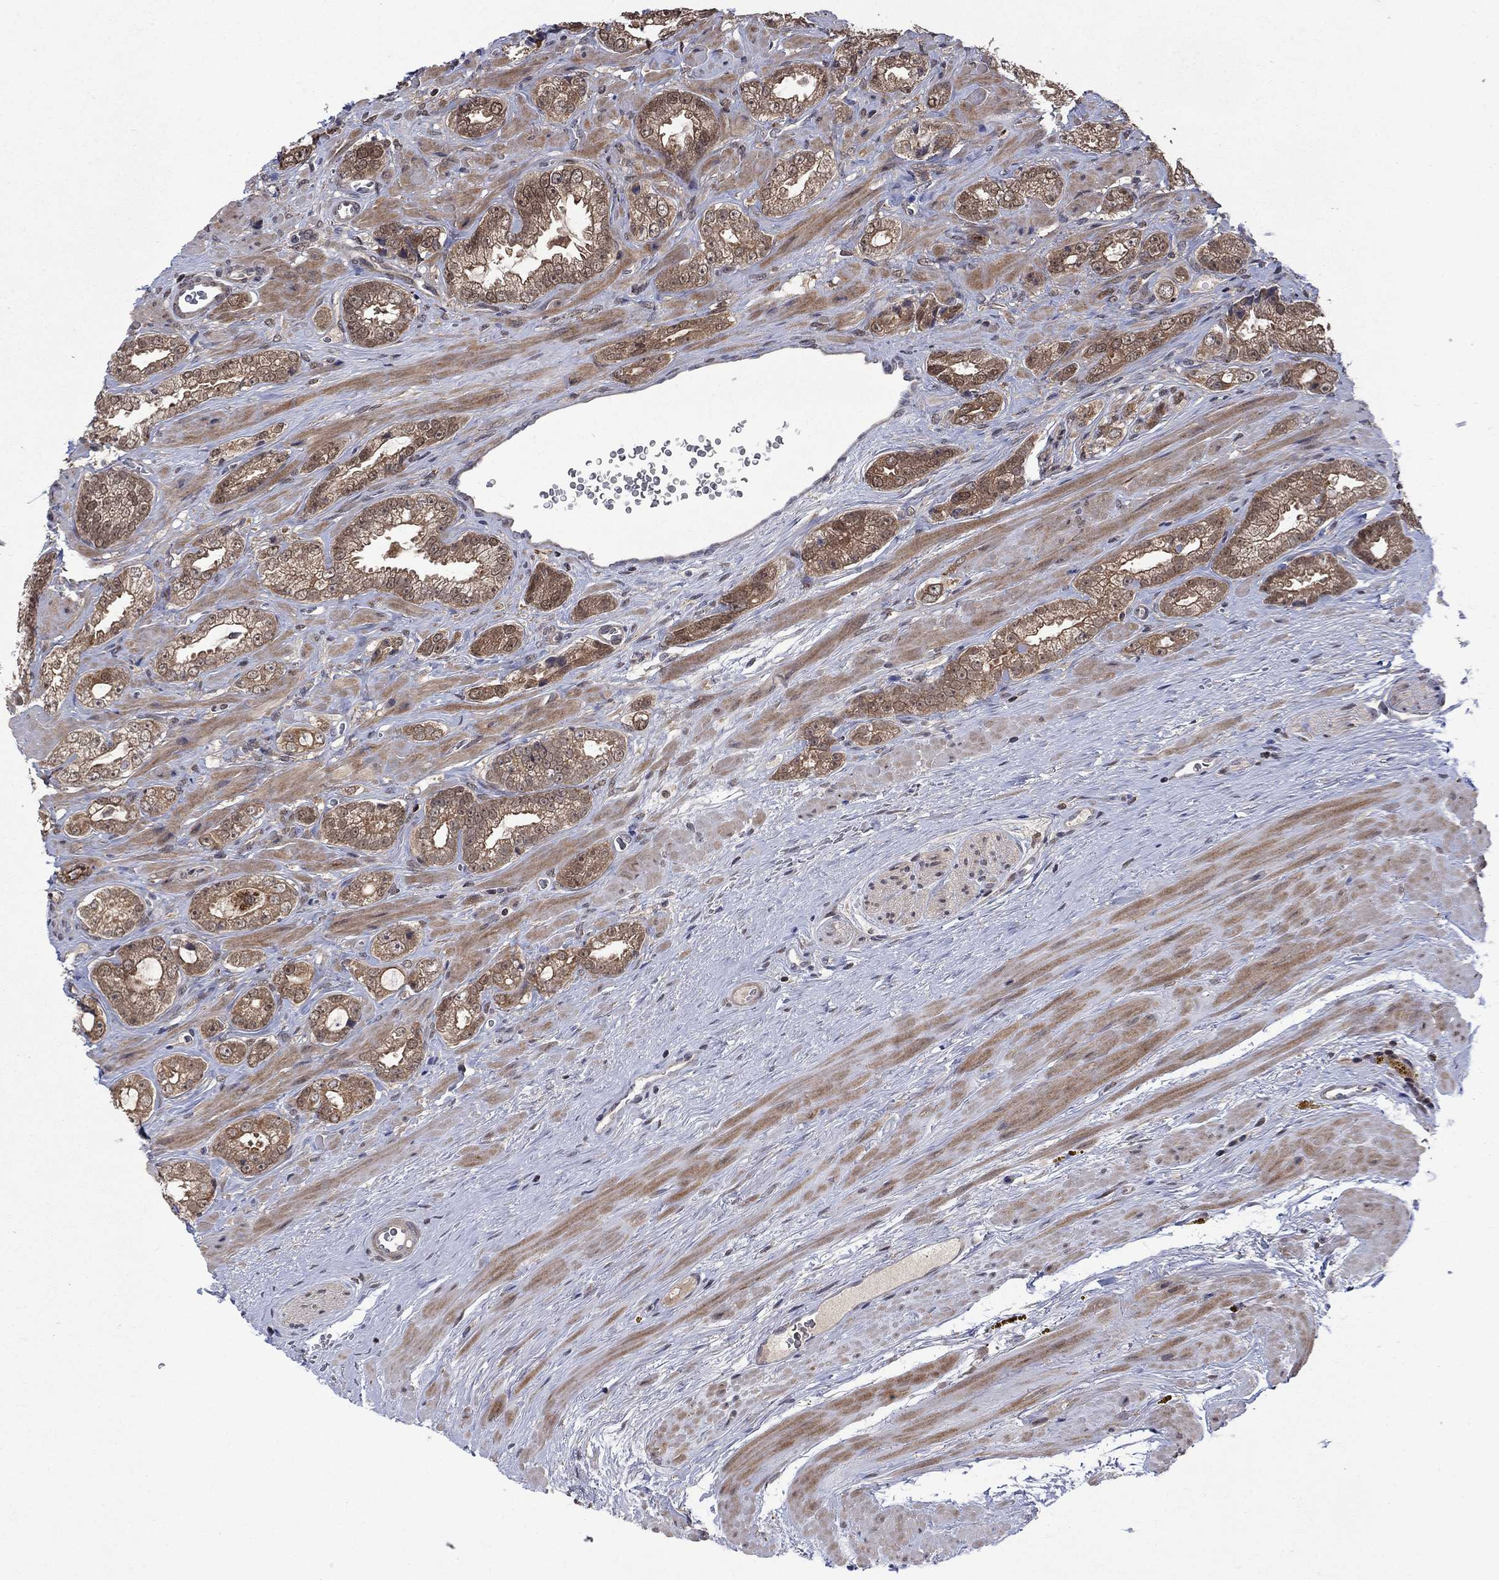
{"staining": {"intensity": "moderate", "quantity": ">75%", "location": "cytoplasmic/membranous"}, "tissue": "prostate cancer", "cell_type": "Tumor cells", "image_type": "cancer", "snomed": [{"axis": "morphology", "description": "Adenocarcinoma, NOS"}, {"axis": "topography", "description": "Prostate"}], "caption": "Moderate cytoplasmic/membranous protein positivity is present in about >75% of tumor cells in prostate cancer (adenocarcinoma).", "gene": "IAH1", "patient": {"sex": "male", "age": 67}}